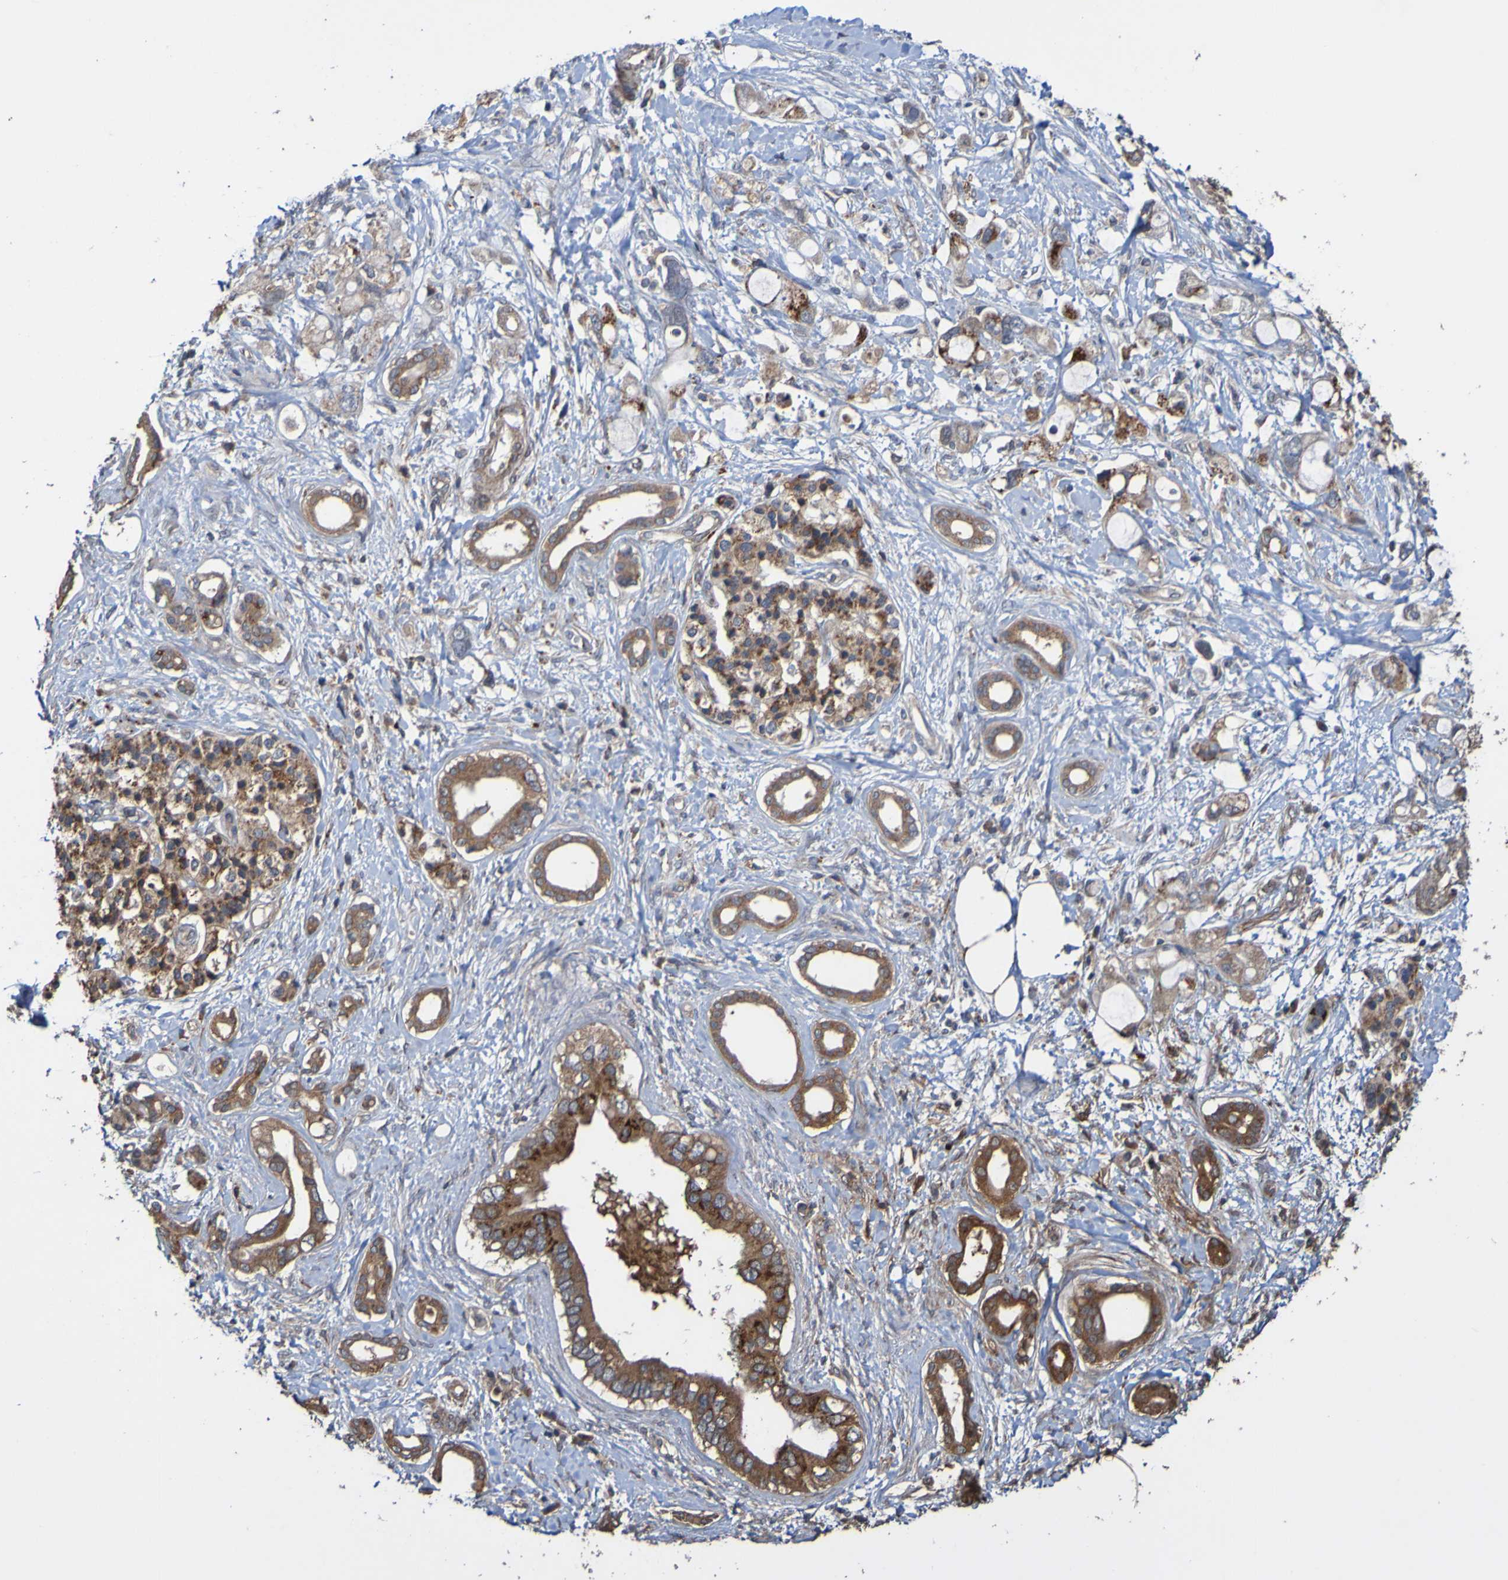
{"staining": {"intensity": "moderate", "quantity": ">75%", "location": "cytoplasmic/membranous"}, "tissue": "pancreatic cancer", "cell_type": "Tumor cells", "image_type": "cancer", "snomed": [{"axis": "morphology", "description": "Adenocarcinoma, NOS"}, {"axis": "topography", "description": "Pancreas"}], "caption": "Immunohistochemical staining of human pancreatic cancer (adenocarcinoma) exhibits medium levels of moderate cytoplasmic/membranous protein staining in about >75% of tumor cells.", "gene": "UCN", "patient": {"sex": "female", "age": 56}}